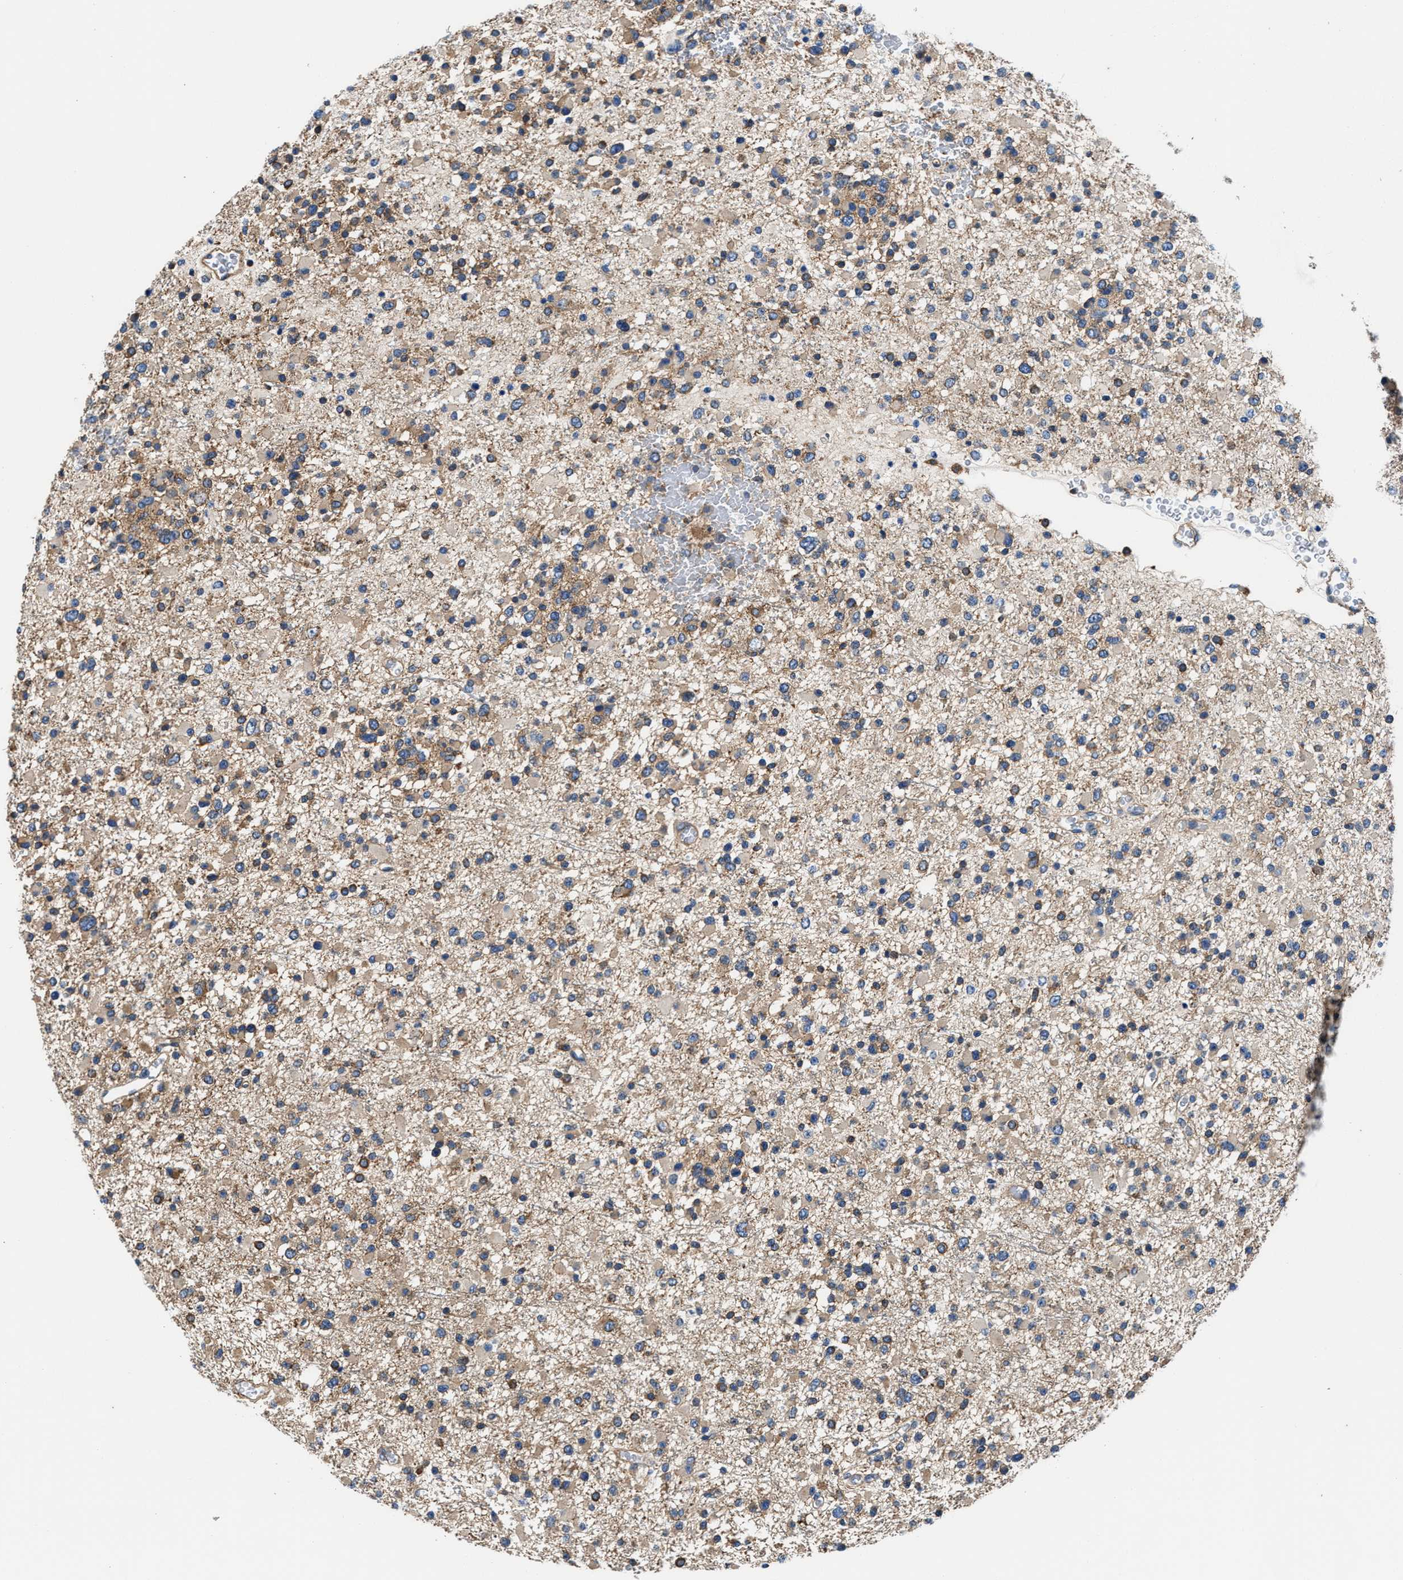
{"staining": {"intensity": "weak", "quantity": ">75%", "location": "cytoplasmic/membranous"}, "tissue": "glioma", "cell_type": "Tumor cells", "image_type": "cancer", "snomed": [{"axis": "morphology", "description": "Glioma, malignant, Low grade"}, {"axis": "topography", "description": "Brain"}], "caption": "Protein positivity by immunohistochemistry displays weak cytoplasmic/membranous expression in approximately >75% of tumor cells in glioma. (DAB (3,3'-diaminobenzidine) = brown stain, brightfield microscopy at high magnification).", "gene": "PPP1R9B", "patient": {"sex": "female", "age": 22}}